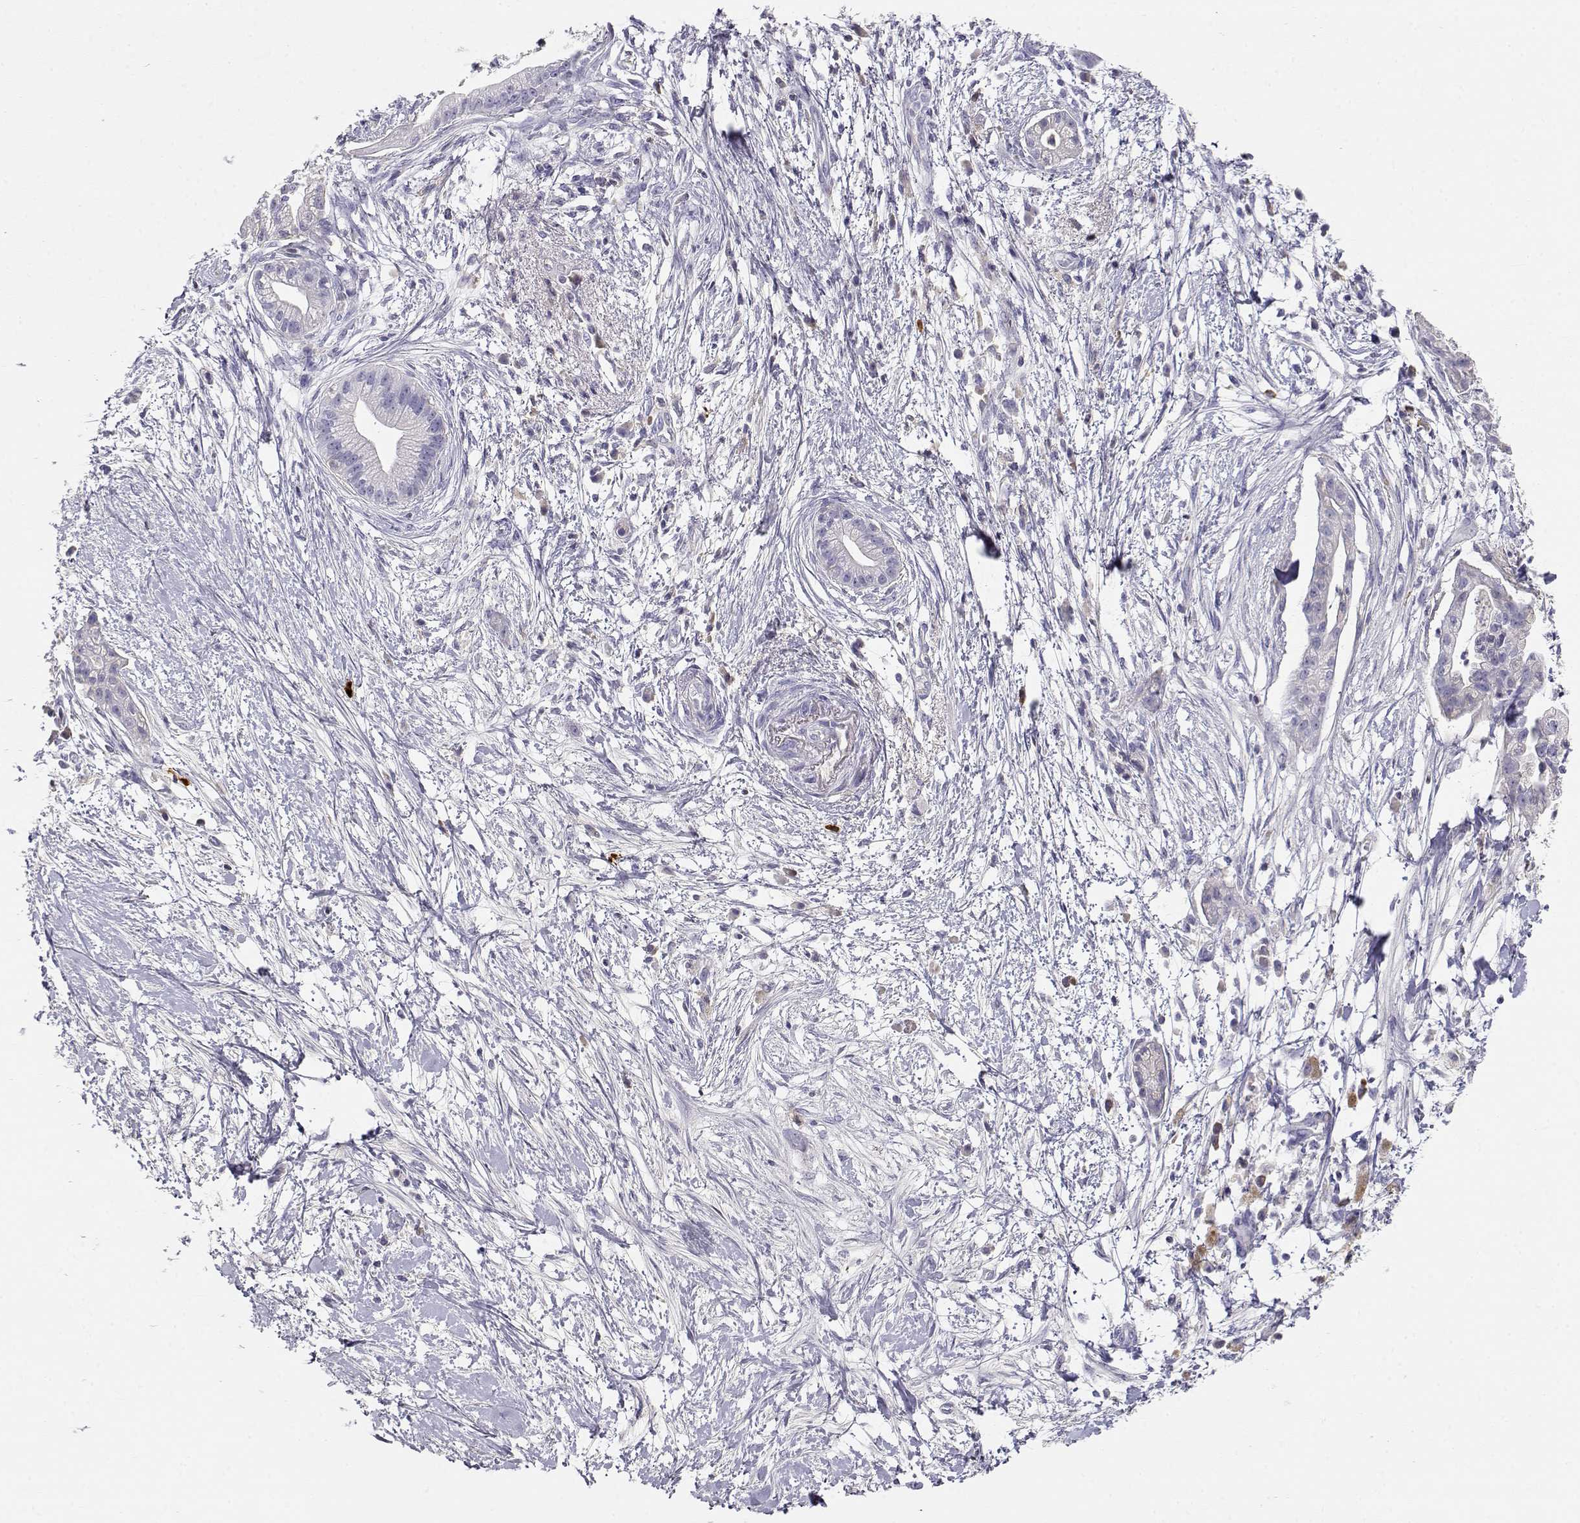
{"staining": {"intensity": "negative", "quantity": "none", "location": "none"}, "tissue": "pancreatic cancer", "cell_type": "Tumor cells", "image_type": "cancer", "snomed": [{"axis": "morphology", "description": "Normal tissue, NOS"}, {"axis": "morphology", "description": "Adenocarcinoma, NOS"}, {"axis": "topography", "description": "Lymph node"}, {"axis": "topography", "description": "Pancreas"}], "caption": "This image is of pancreatic cancer stained with immunohistochemistry (IHC) to label a protein in brown with the nuclei are counter-stained blue. There is no staining in tumor cells.", "gene": "GPR174", "patient": {"sex": "female", "age": 58}}